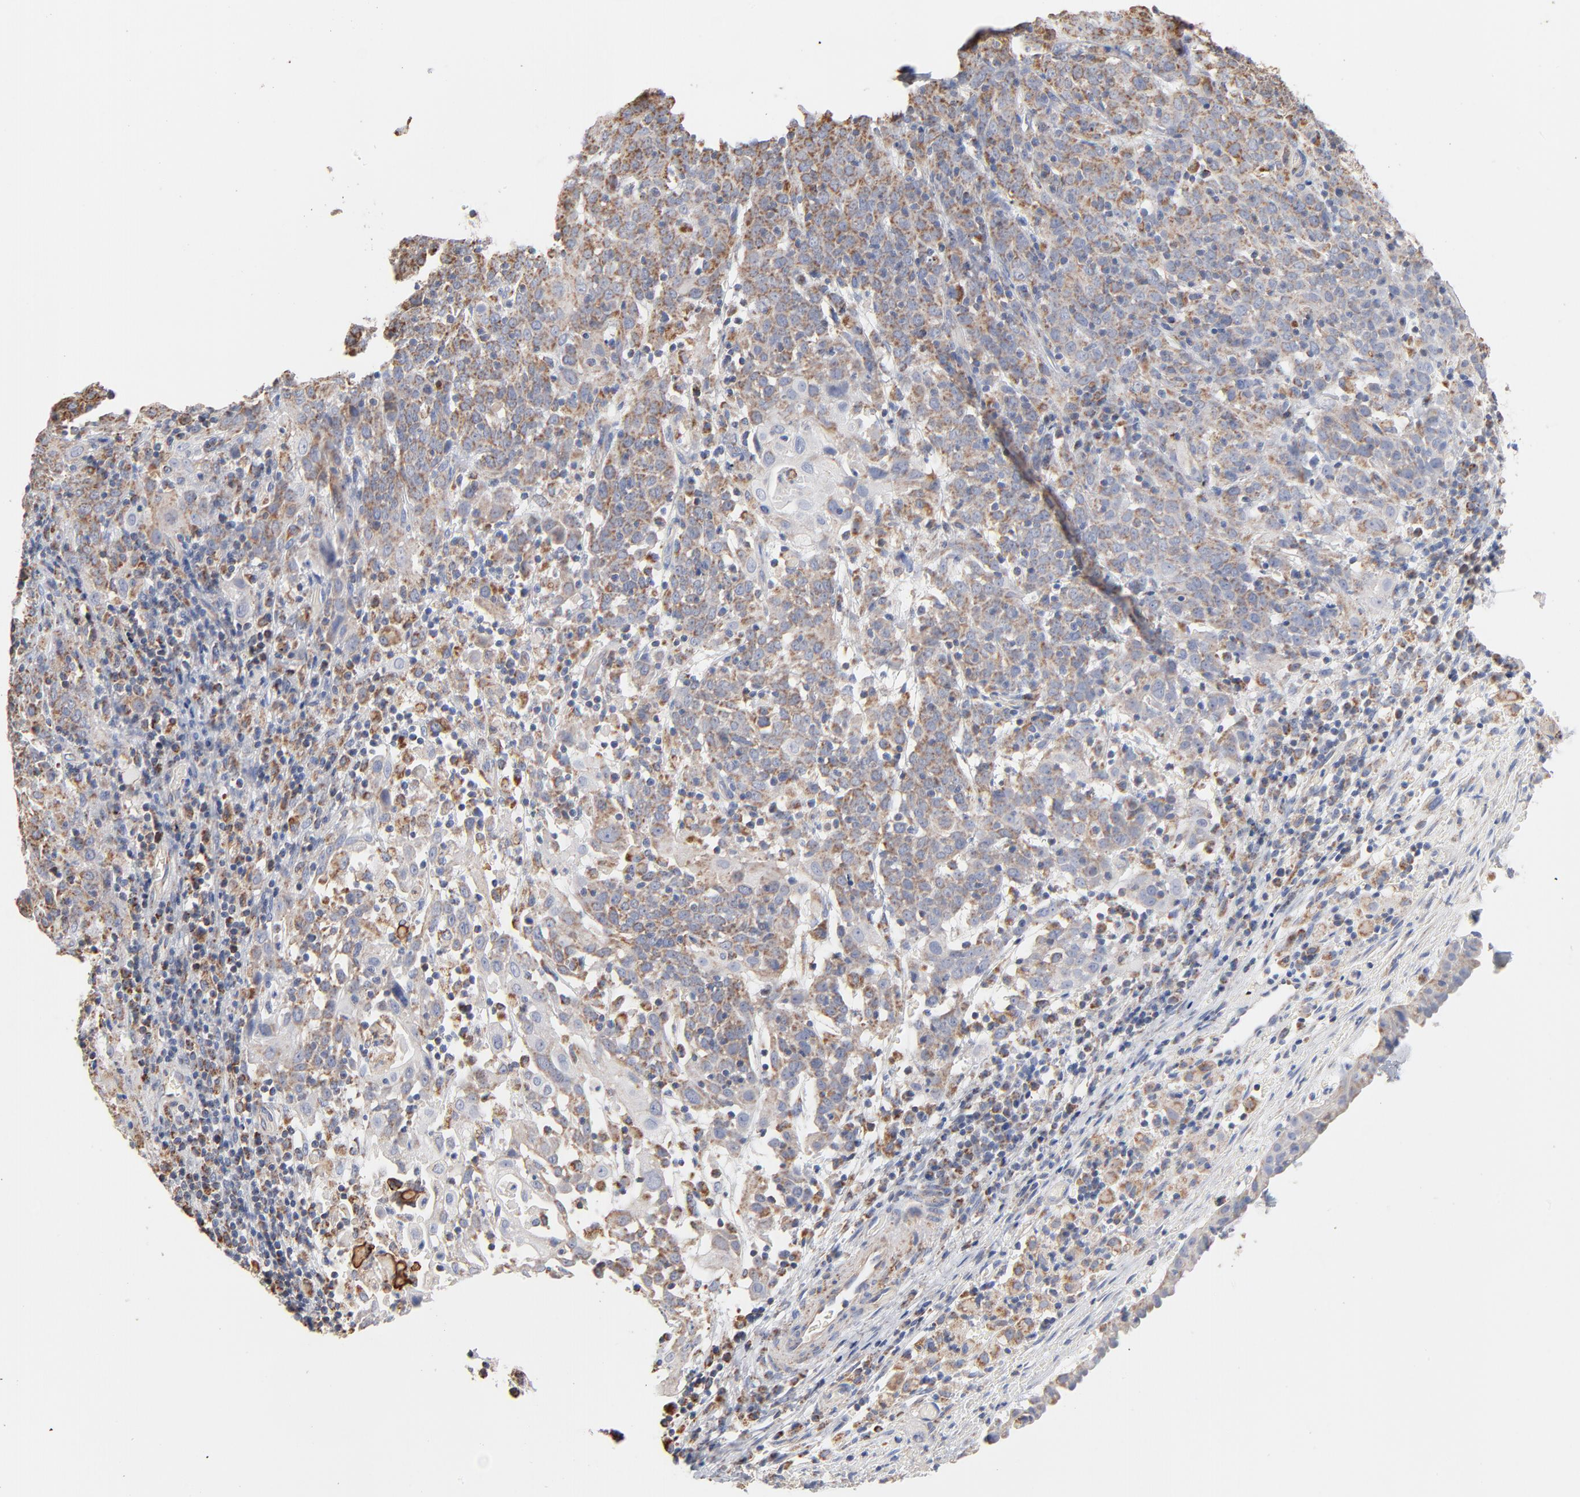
{"staining": {"intensity": "moderate", "quantity": ">75%", "location": "cytoplasmic/membranous"}, "tissue": "cervical cancer", "cell_type": "Tumor cells", "image_type": "cancer", "snomed": [{"axis": "morphology", "description": "Normal tissue, NOS"}, {"axis": "morphology", "description": "Squamous cell carcinoma, NOS"}, {"axis": "topography", "description": "Cervix"}], "caption": "The histopathology image reveals staining of cervical cancer (squamous cell carcinoma), revealing moderate cytoplasmic/membranous protein expression (brown color) within tumor cells. The staining was performed using DAB (3,3'-diaminobenzidine), with brown indicating positive protein expression. Nuclei are stained blue with hematoxylin.", "gene": "UQCRC1", "patient": {"sex": "female", "age": 67}}